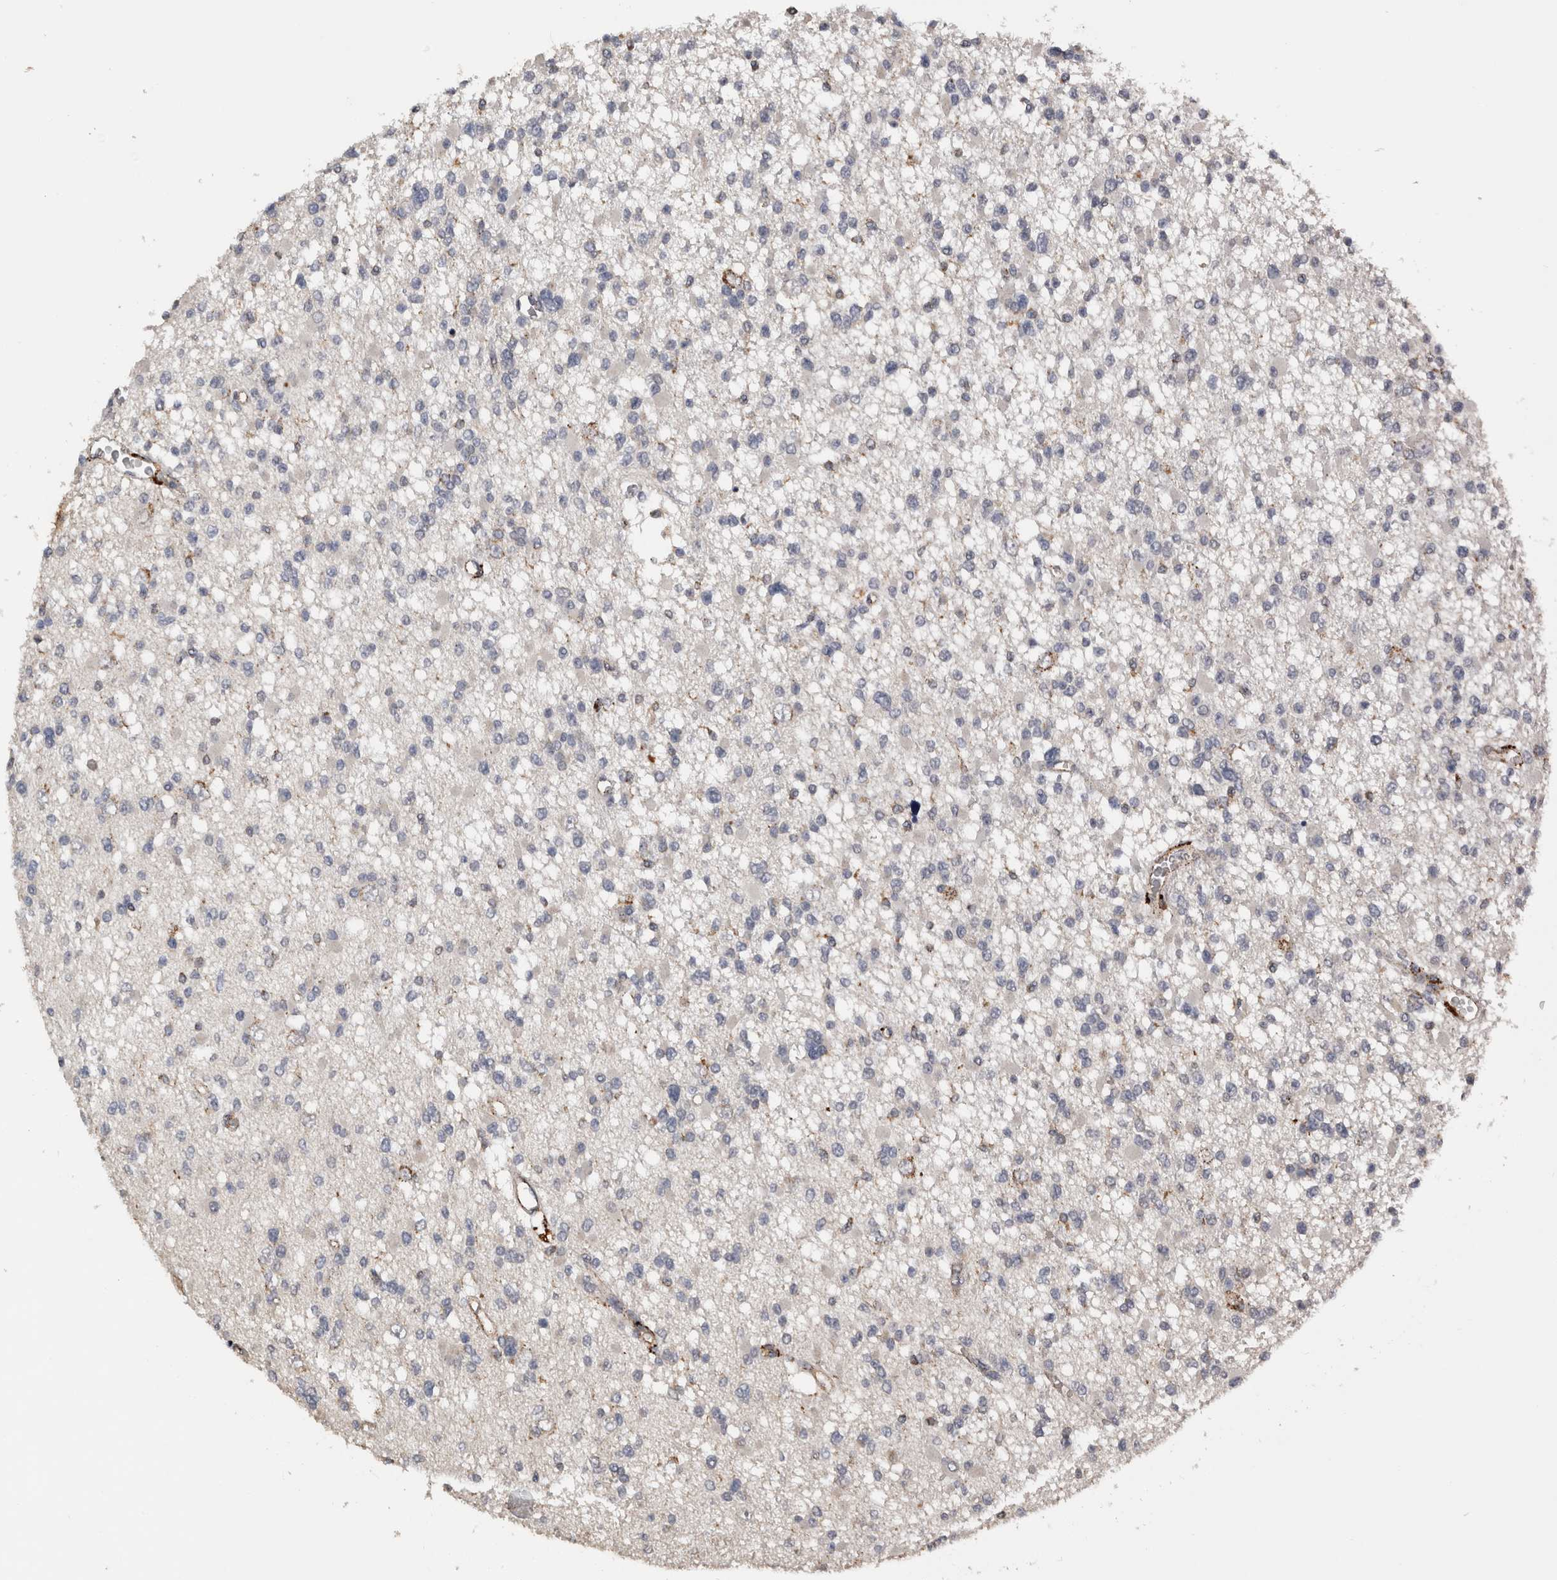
{"staining": {"intensity": "negative", "quantity": "none", "location": "none"}, "tissue": "glioma", "cell_type": "Tumor cells", "image_type": "cancer", "snomed": [{"axis": "morphology", "description": "Glioma, malignant, Low grade"}, {"axis": "topography", "description": "Brain"}], "caption": "A high-resolution micrograph shows immunohistochemistry (IHC) staining of low-grade glioma (malignant), which demonstrates no significant staining in tumor cells.", "gene": "CTSZ", "patient": {"sex": "female", "age": 22}}